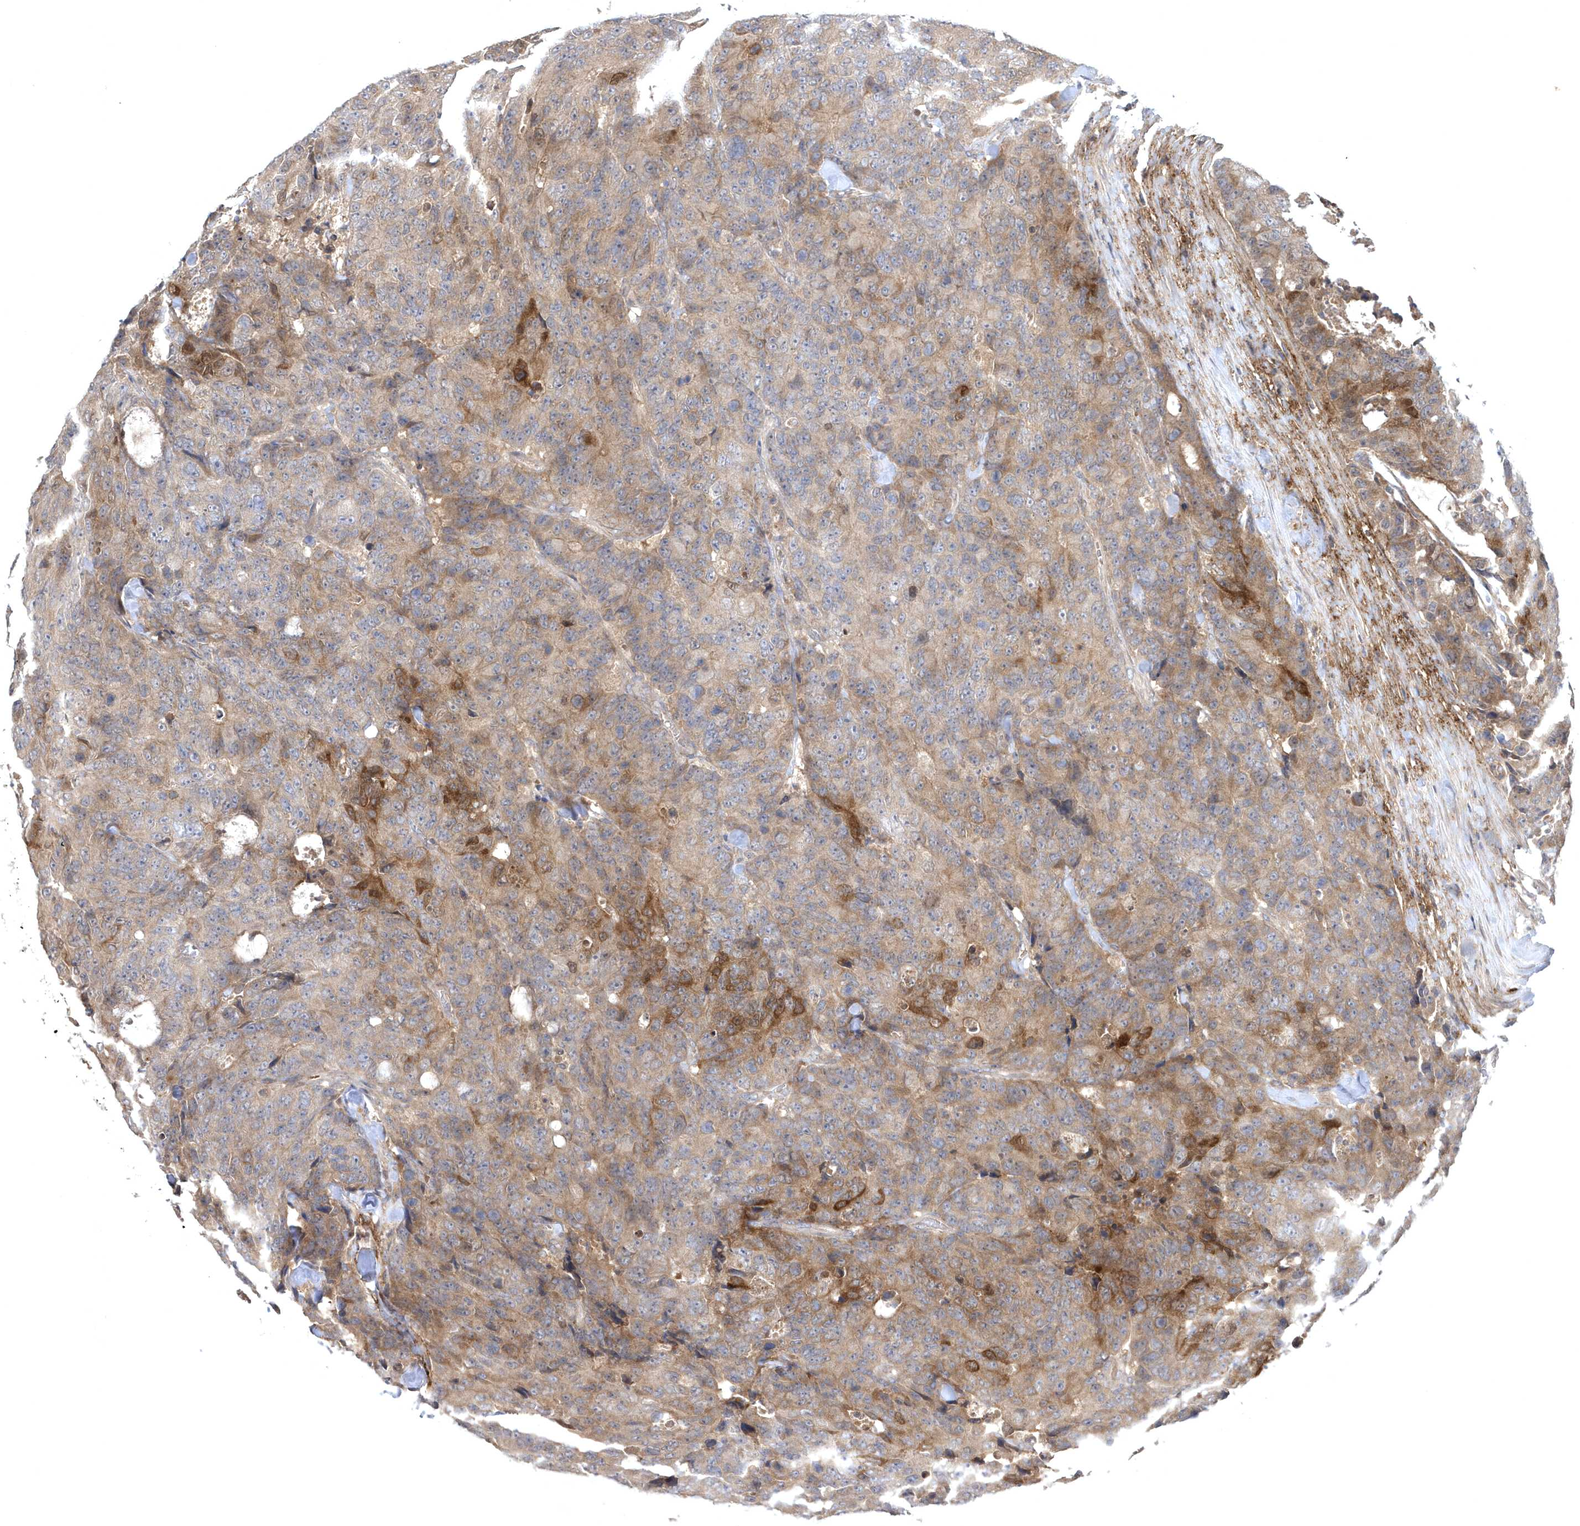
{"staining": {"intensity": "moderate", "quantity": "<25%", "location": "cytoplasmic/membranous"}, "tissue": "colorectal cancer", "cell_type": "Tumor cells", "image_type": "cancer", "snomed": [{"axis": "morphology", "description": "Adenocarcinoma, NOS"}, {"axis": "topography", "description": "Colon"}], "caption": "High-power microscopy captured an immunohistochemistry (IHC) histopathology image of colorectal cancer (adenocarcinoma), revealing moderate cytoplasmic/membranous expression in about <25% of tumor cells. (DAB IHC with brightfield microscopy, high magnification).", "gene": "HMGCS1", "patient": {"sex": "female", "age": 86}}